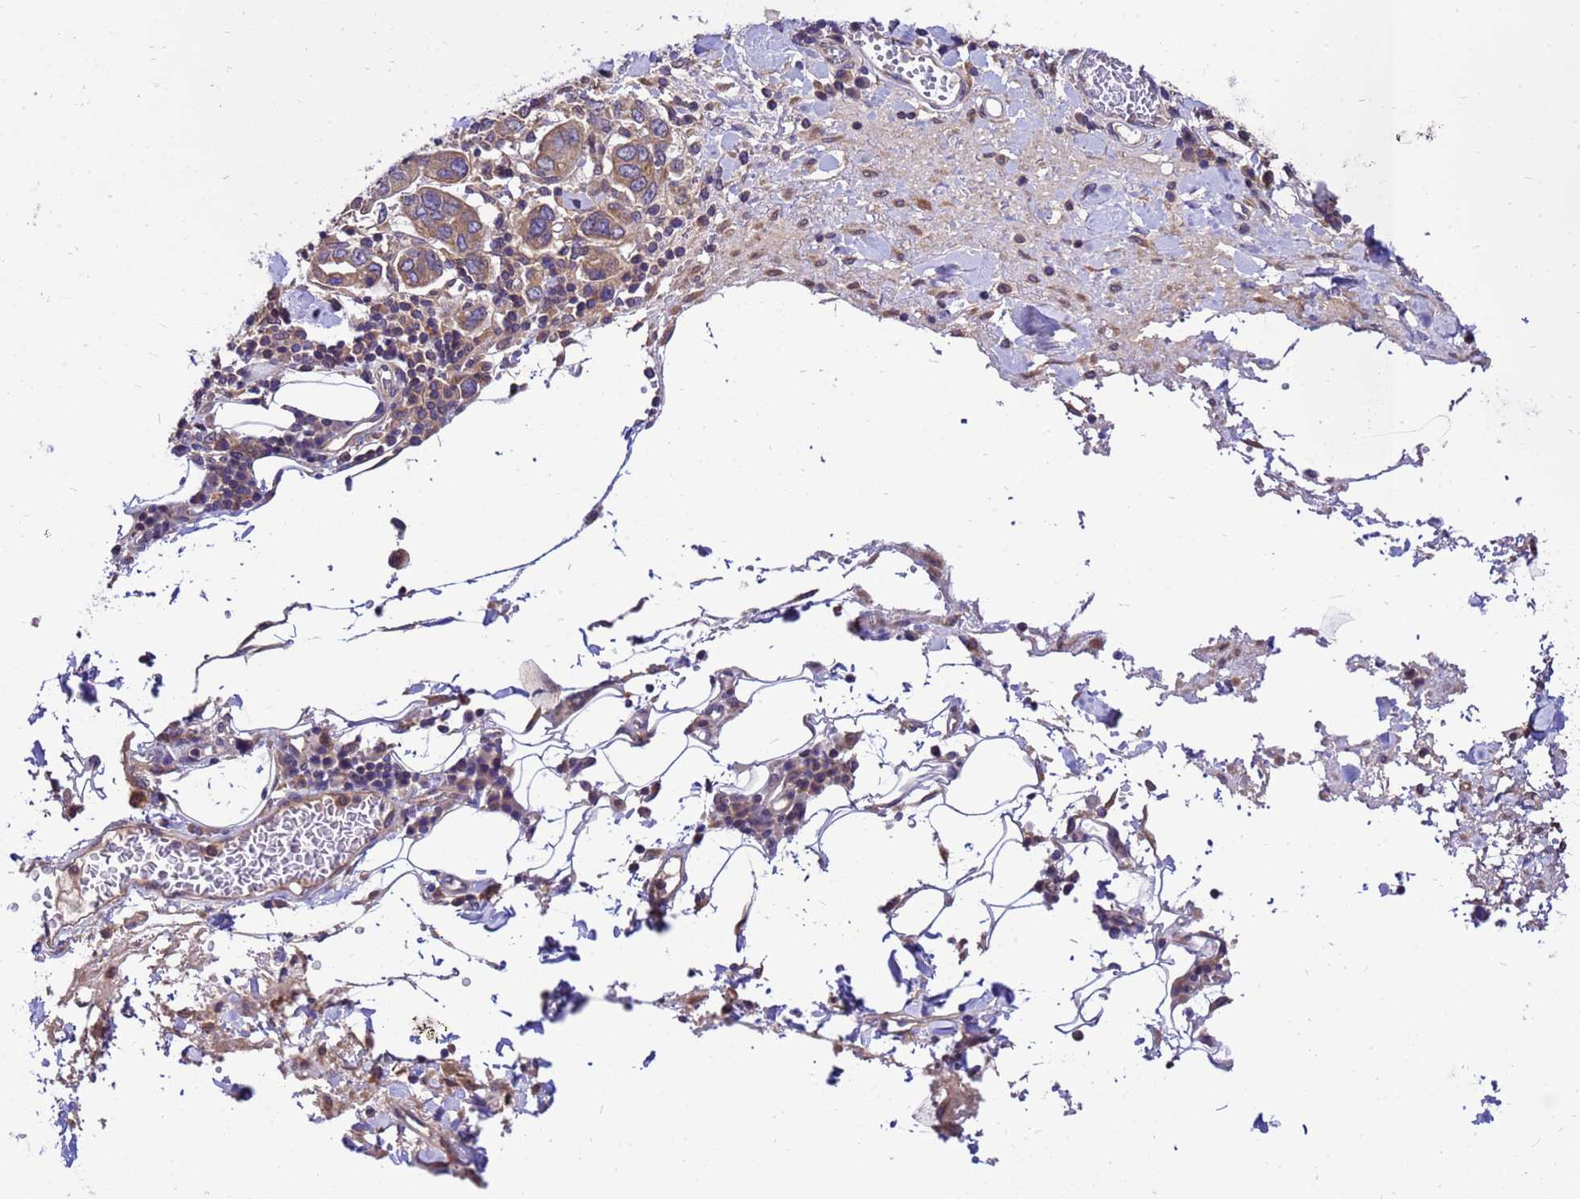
{"staining": {"intensity": "weak", "quantity": ">75%", "location": "cytoplasmic/membranous"}, "tissue": "stomach cancer", "cell_type": "Tumor cells", "image_type": "cancer", "snomed": [{"axis": "morphology", "description": "Adenocarcinoma, NOS"}, {"axis": "topography", "description": "Stomach, upper"}, {"axis": "topography", "description": "Stomach"}], "caption": "Human stomach cancer stained for a protein (brown) displays weak cytoplasmic/membranous positive positivity in approximately >75% of tumor cells.", "gene": "GET3", "patient": {"sex": "male", "age": 62}}